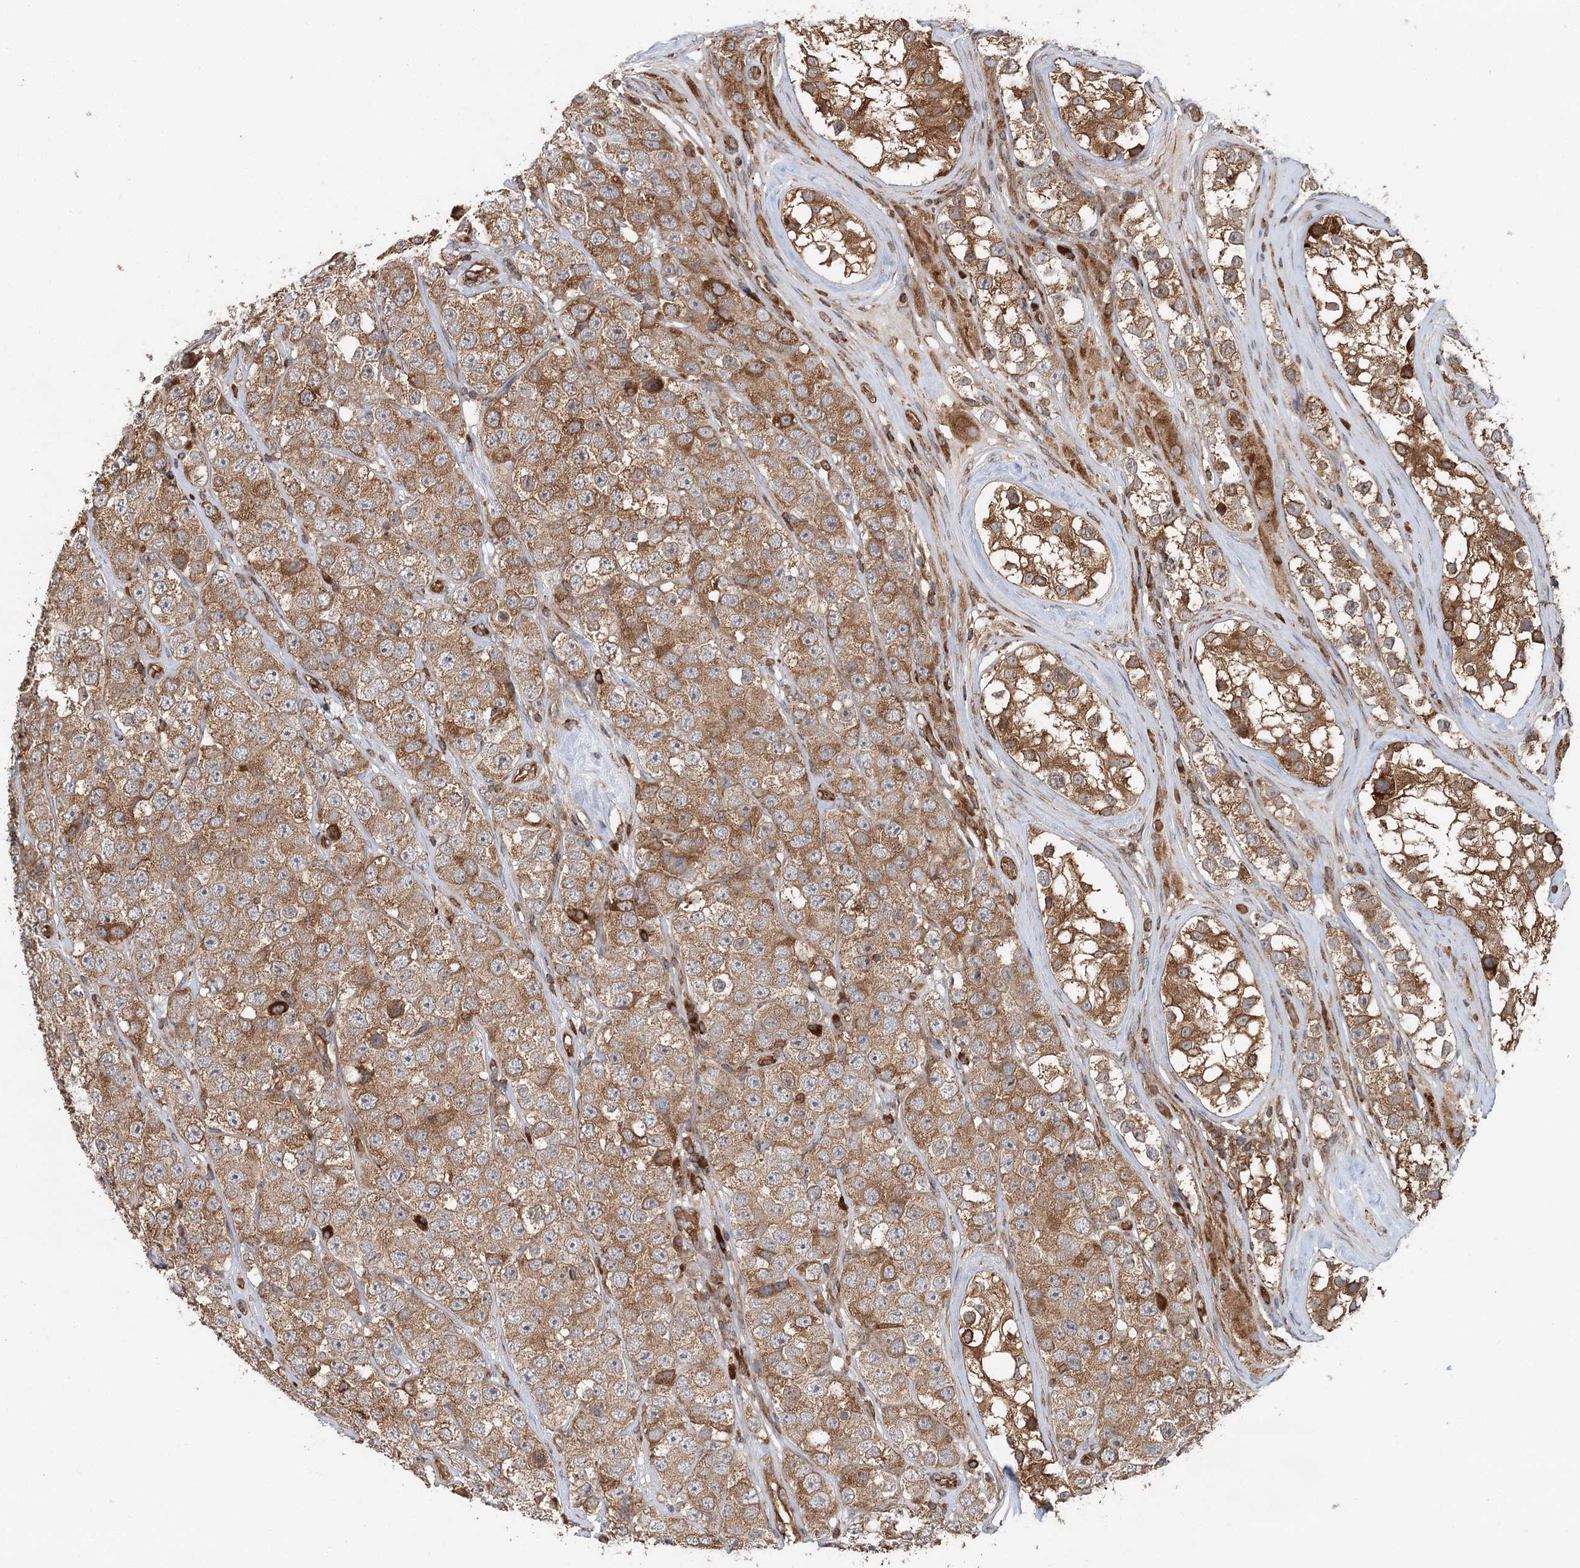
{"staining": {"intensity": "moderate", "quantity": ">75%", "location": "cytoplasmic/membranous"}, "tissue": "testis cancer", "cell_type": "Tumor cells", "image_type": "cancer", "snomed": [{"axis": "morphology", "description": "Seminoma, NOS"}, {"axis": "topography", "description": "Testis"}], "caption": "Immunohistochemical staining of human testis seminoma displays medium levels of moderate cytoplasmic/membranous protein staining in about >75% of tumor cells. Immunohistochemistry stains the protein of interest in brown and the nuclei are stained blue.", "gene": "PAIP2", "patient": {"sex": "male", "age": 28}}